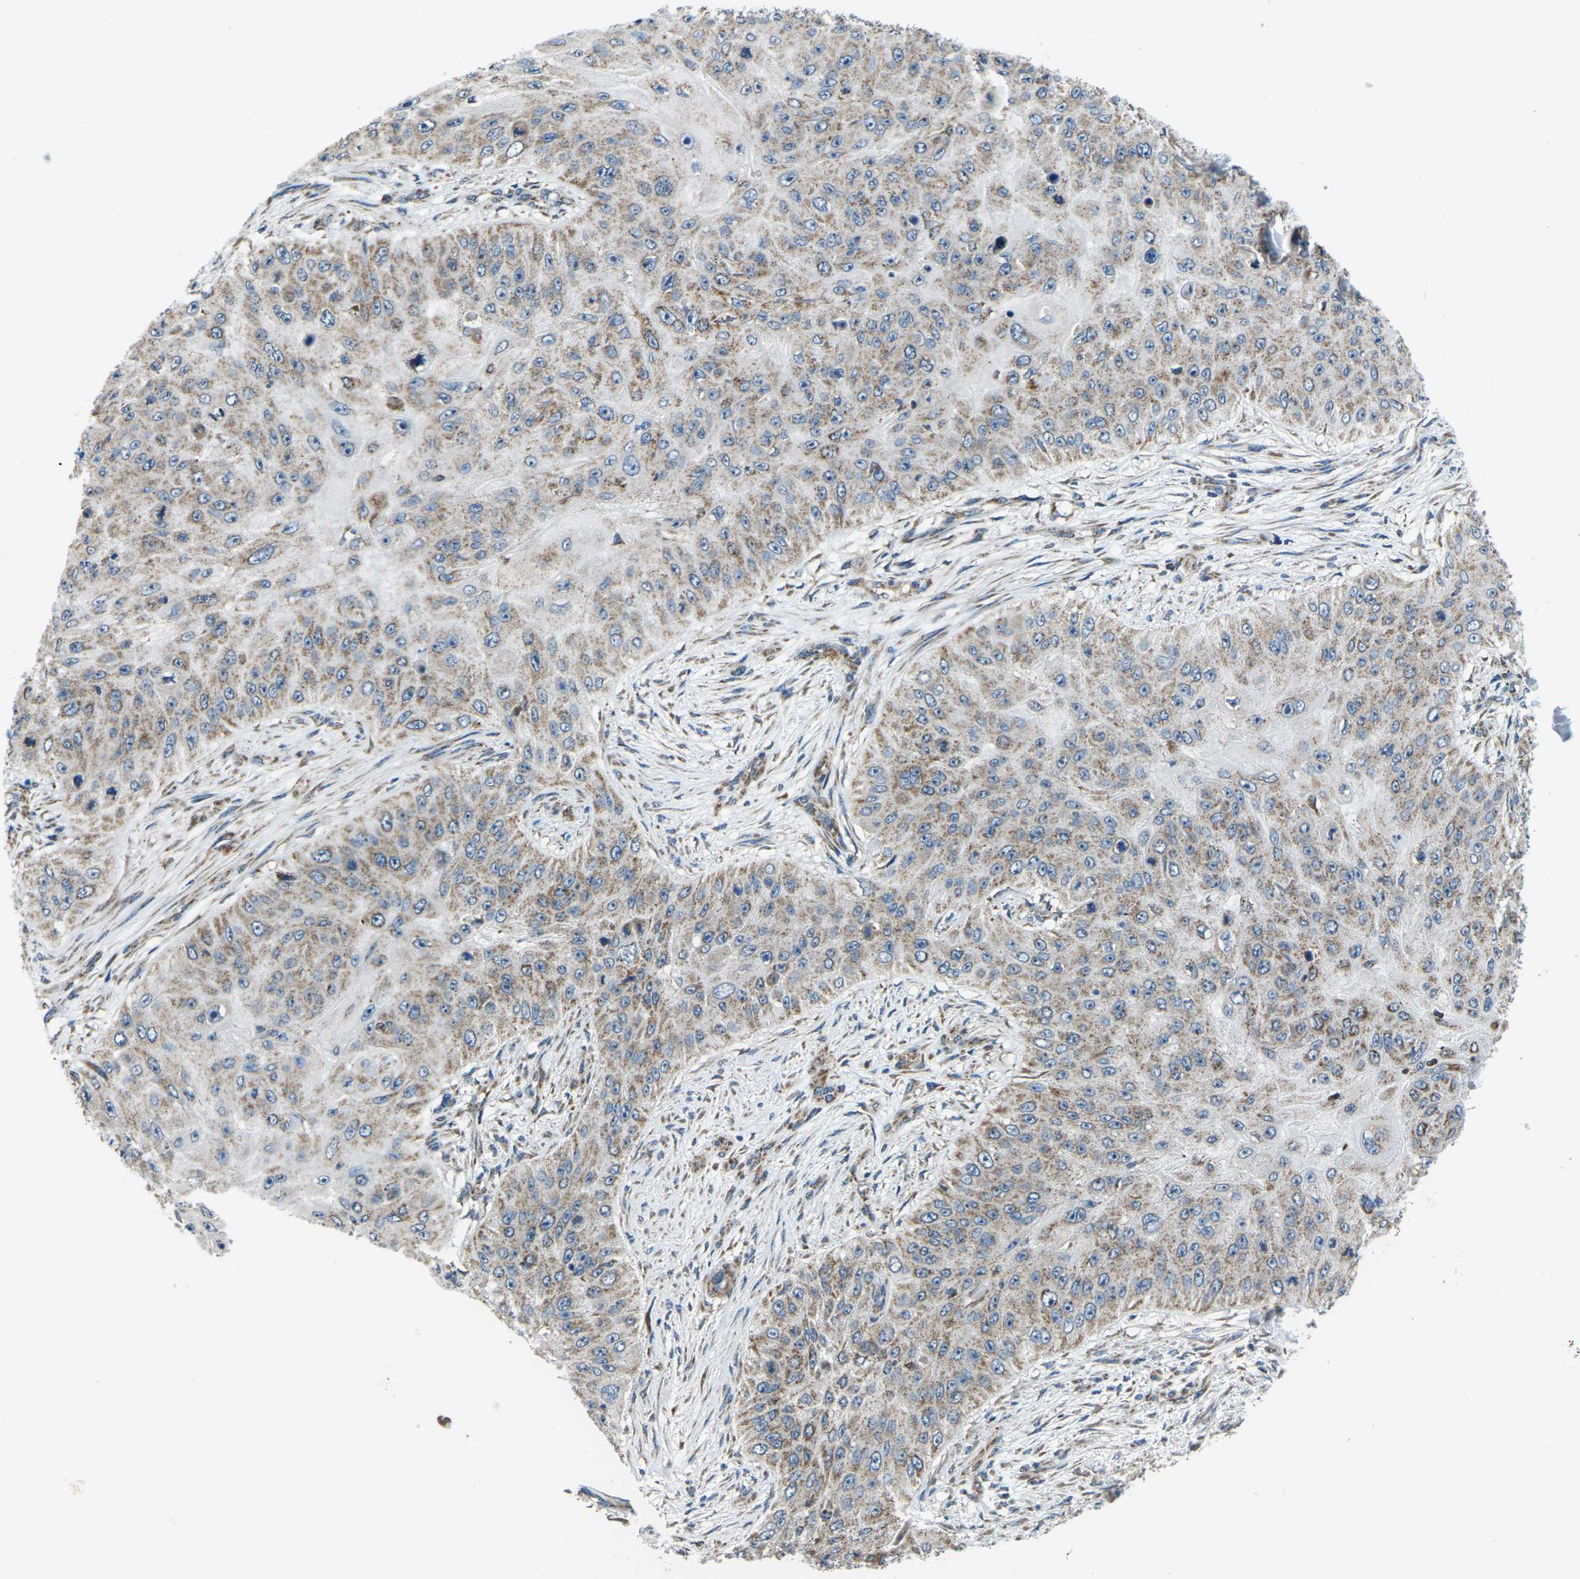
{"staining": {"intensity": "weak", "quantity": ">75%", "location": "cytoplasmic/membranous"}, "tissue": "skin cancer", "cell_type": "Tumor cells", "image_type": "cancer", "snomed": [{"axis": "morphology", "description": "Squamous cell carcinoma, NOS"}, {"axis": "topography", "description": "Skin"}], "caption": "This micrograph demonstrates immunohistochemistry staining of squamous cell carcinoma (skin), with low weak cytoplasmic/membranous positivity in about >75% of tumor cells.", "gene": "TMEM120B", "patient": {"sex": "female", "age": 80}}